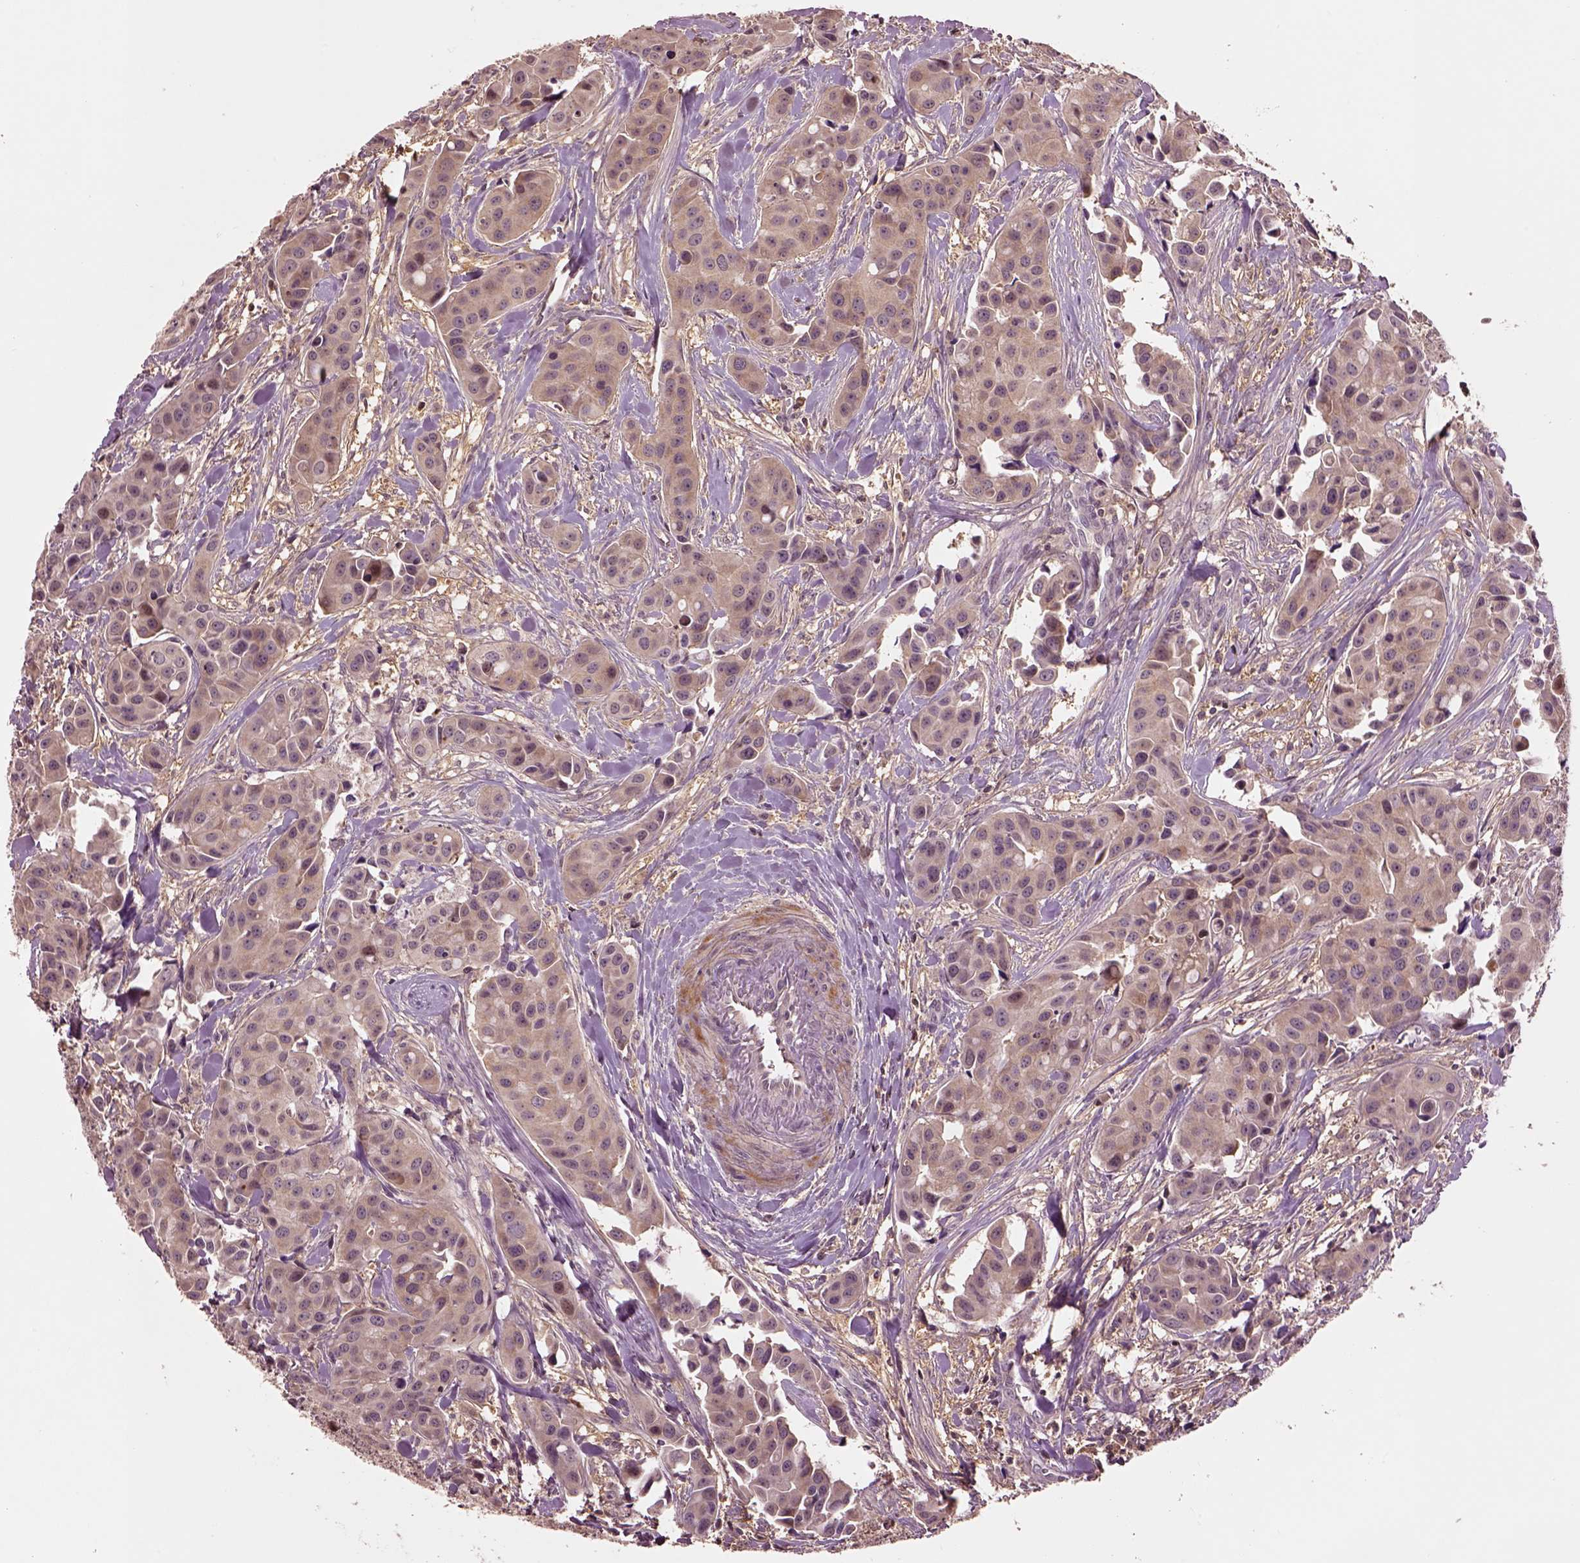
{"staining": {"intensity": "weak", "quantity": "<25%", "location": "cytoplasmic/membranous"}, "tissue": "head and neck cancer", "cell_type": "Tumor cells", "image_type": "cancer", "snomed": [{"axis": "morphology", "description": "Adenocarcinoma, NOS"}, {"axis": "topography", "description": "Head-Neck"}], "caption": "The image displays no staining of tumor cells in head and neck adenocarcinoma. Brightfield microscopy of immunohistochemistry stained with DAB (brown) and hematoxylin (blue), captured at high magnification.", "gene": "MTHFS", "patient": {"sex": "male", "age": 76}}